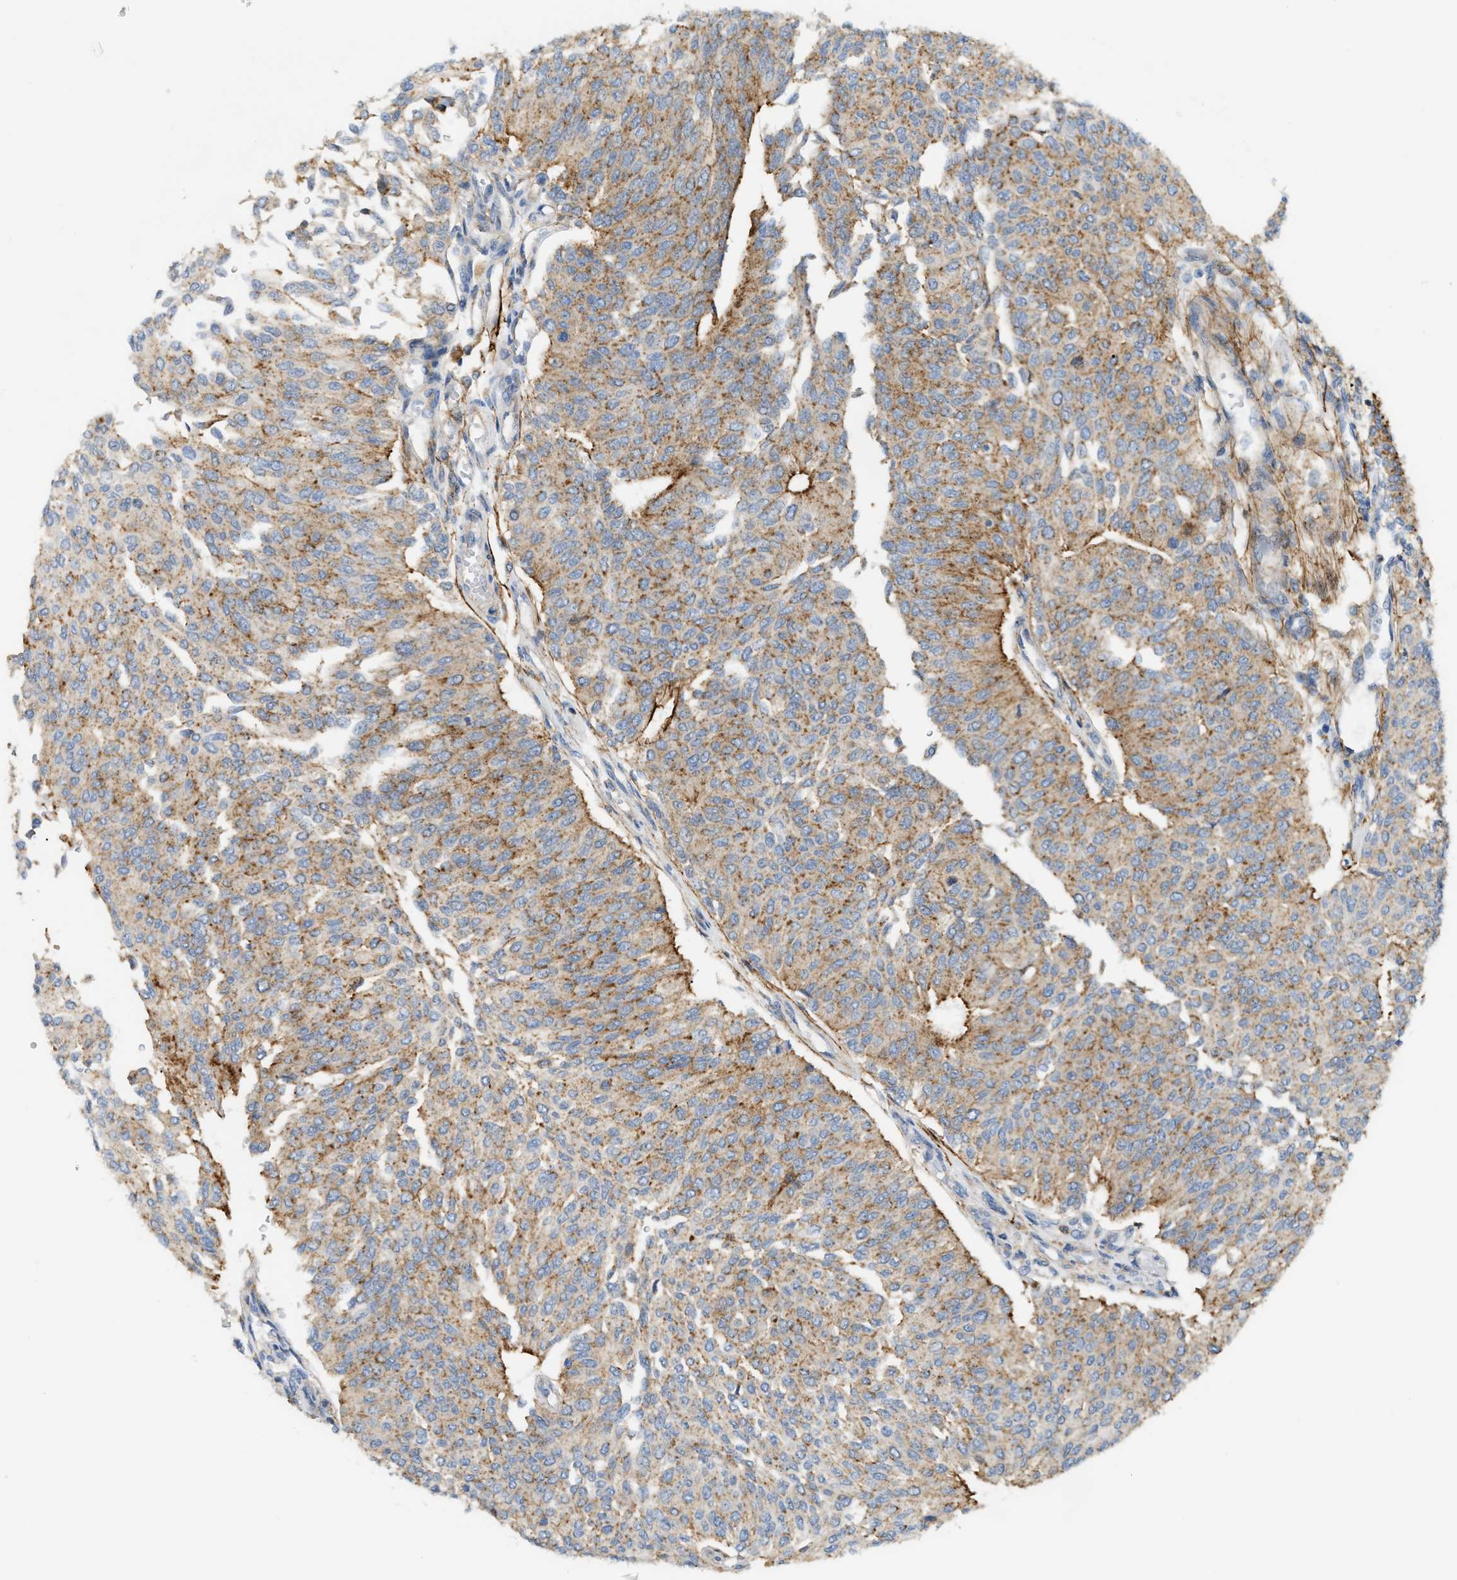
{"staining": {"intensity": "moderate", "quantity": ">75%", "location": "cytoplasmic/membranous"}, "tissue": "urothelial cancer", "cell_type": "Tumor cells", "image_type": "cancer", "snomed": [{"axis": "morphology", "description": "Urothelial carcinoma, Low grade"}, {"axis": "topography", "description": "Urinary bladder"}], "caption": "Urothelial carcinoma (low-grade) stained with a brown dye displays moderate cytoplasmic/membranous positive expression in approximately >75% of tumor cells.", "gene": "LMBRD1", "patient": {"sex": "female", "age": 79}}